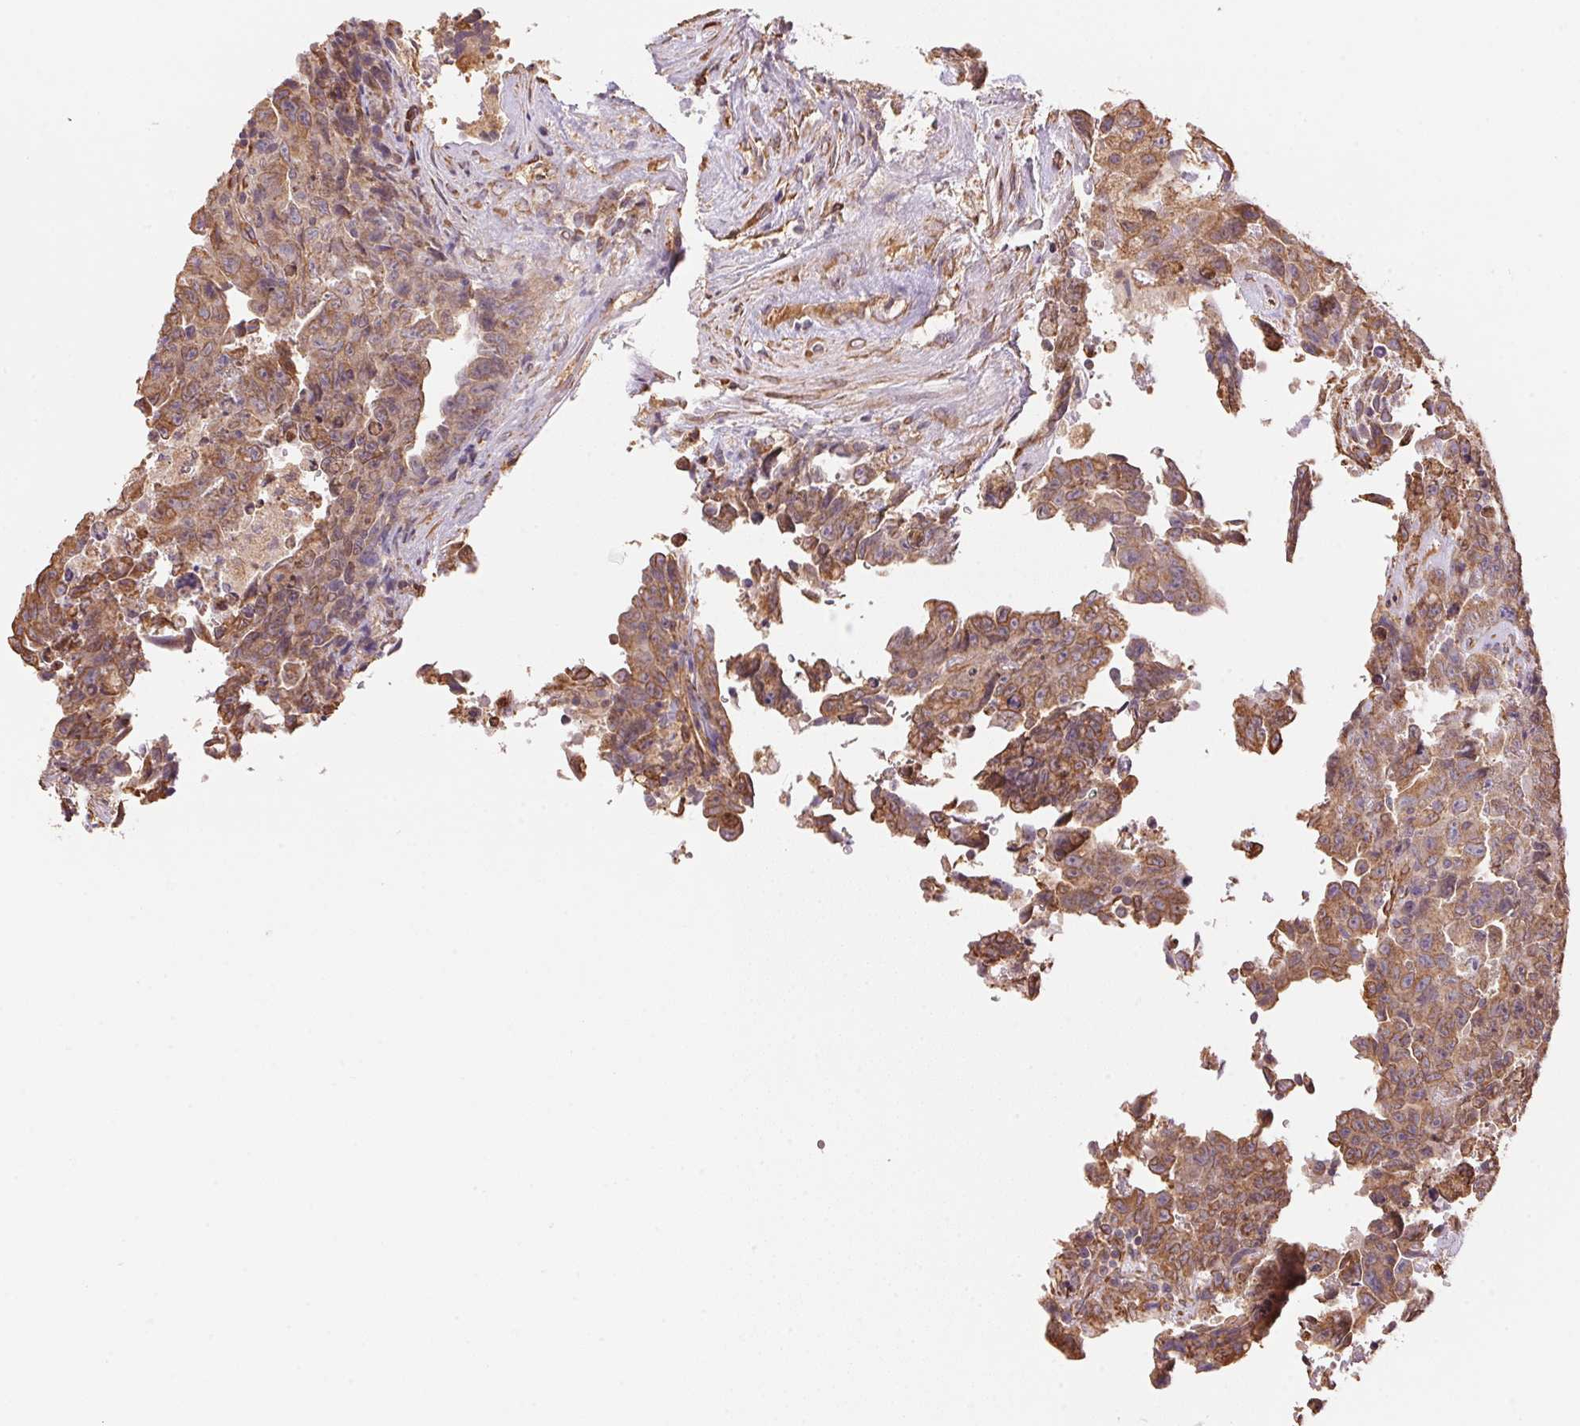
{"staining": {"intensity": "moderate", "quantity": ">75%", "location": "cytoplasmic/membranous"}, "tissue": "testis cancer", "cell_type": "Tumor cells", "image_type": "cancer", "snomed": [{"axis": "morphology", "description": "Carcinoma, Embryonal, NOS"}, {"axis": "topography", "description": "Testis"}], "caption": "There is medium levels of moderate cytoplasmic/membranous staining in tumor cells of embryonal carcinoma (testis), as demonstrated by immunohistochemical staining (brown color).", "gene": "C6orf163", "patient": {"sex": "male", "age": 24}}